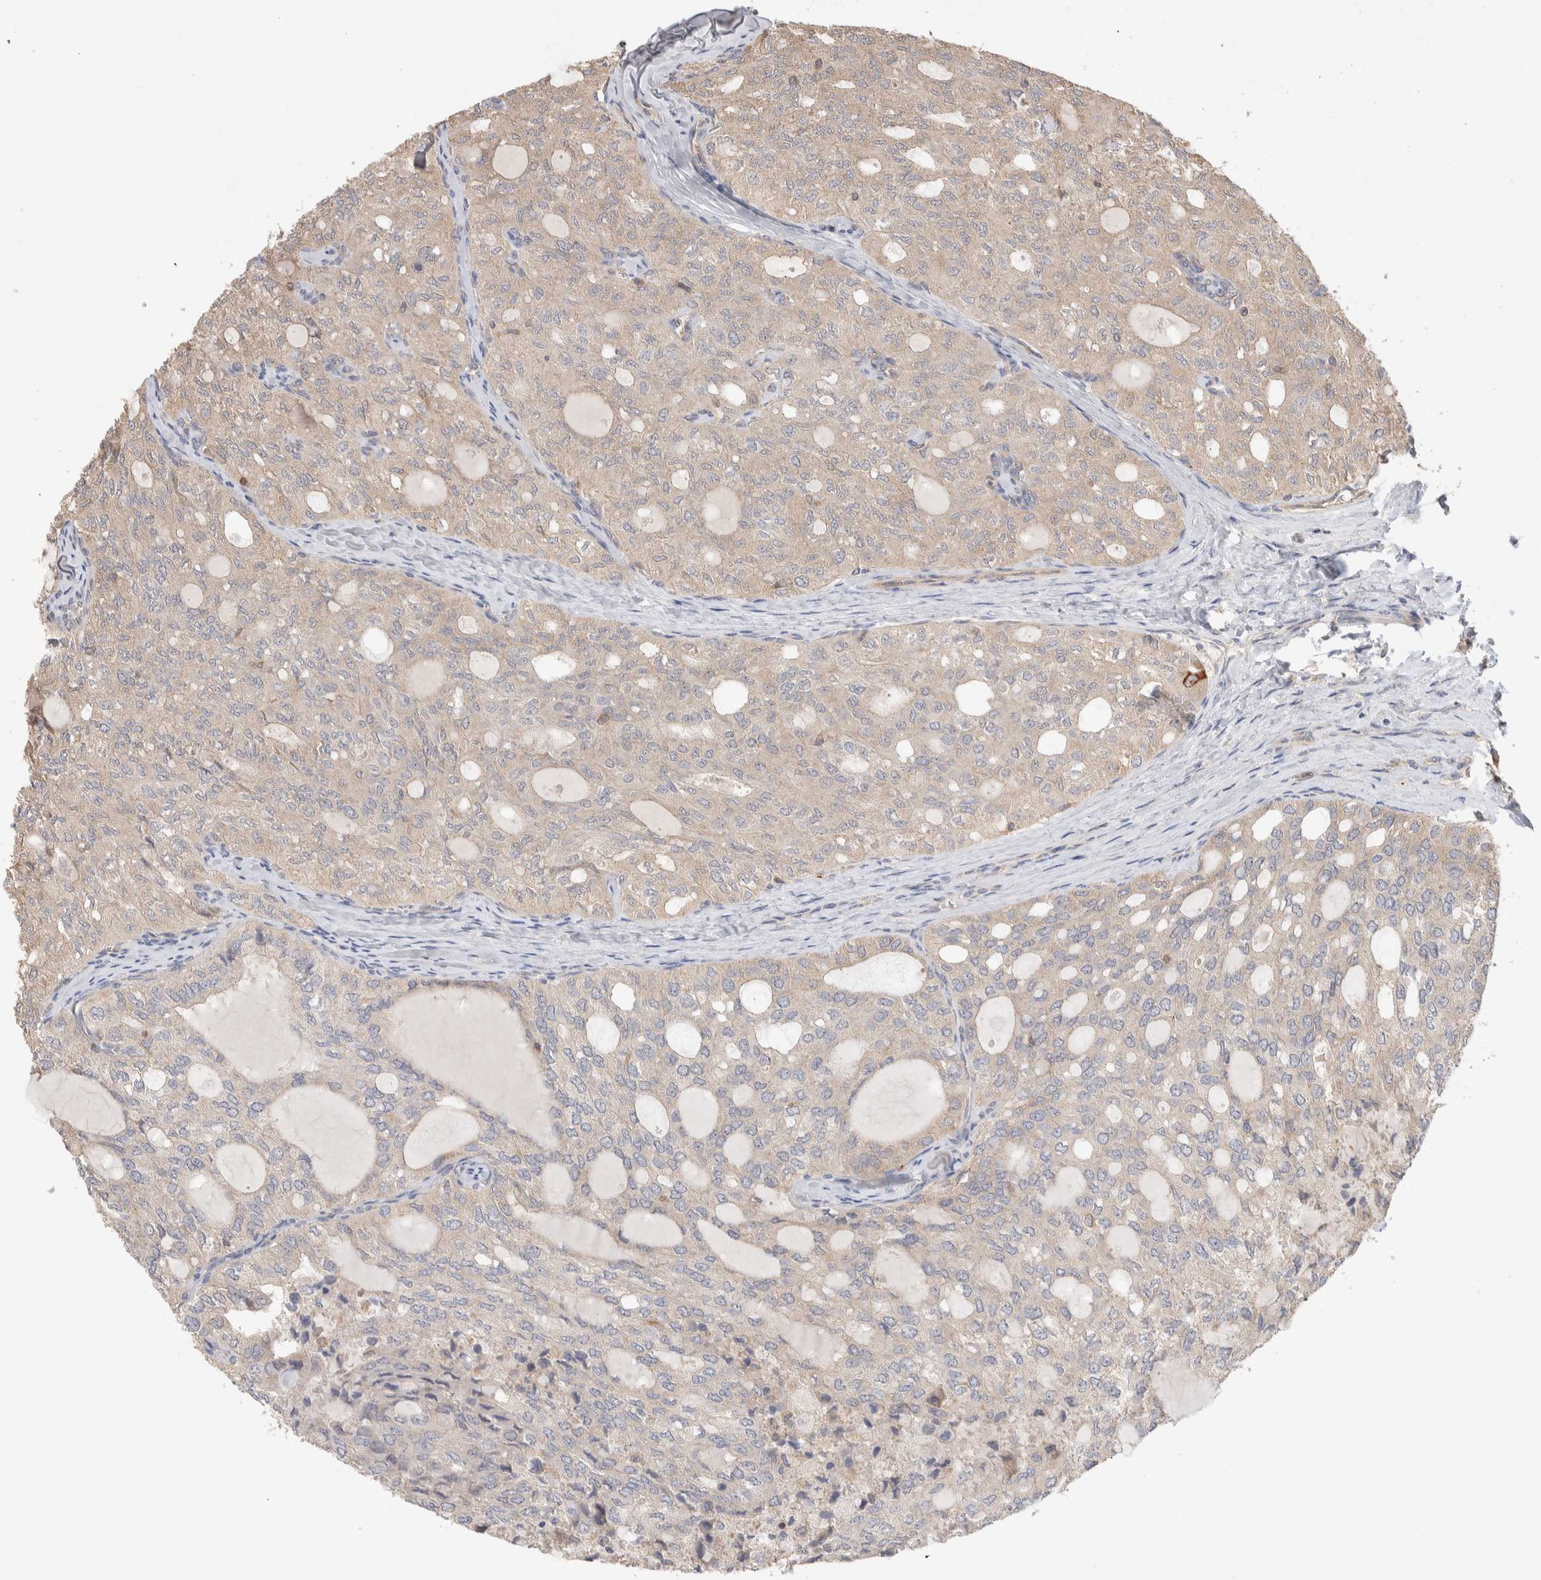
{"staining": {"intensity": "weak", "quantity": "<25%", "location": "cytoplasmic/membranous"}, "tissue": "thyroid cancer", "cell_type": "Tumor cells", "image_type": "cancer", "snomed": [{"axis": "morphology", "description": "Follicular adenoma carcinoma, NOS"}, {"axis": "topography", "description": "Thyroid gland"}], "caption": "Protein analysis of thyroid cancer demonstrates no significant positivity in tumor cells.", "gene": "DEPTOR", "patient": {"sex": "male", "age": 75}}